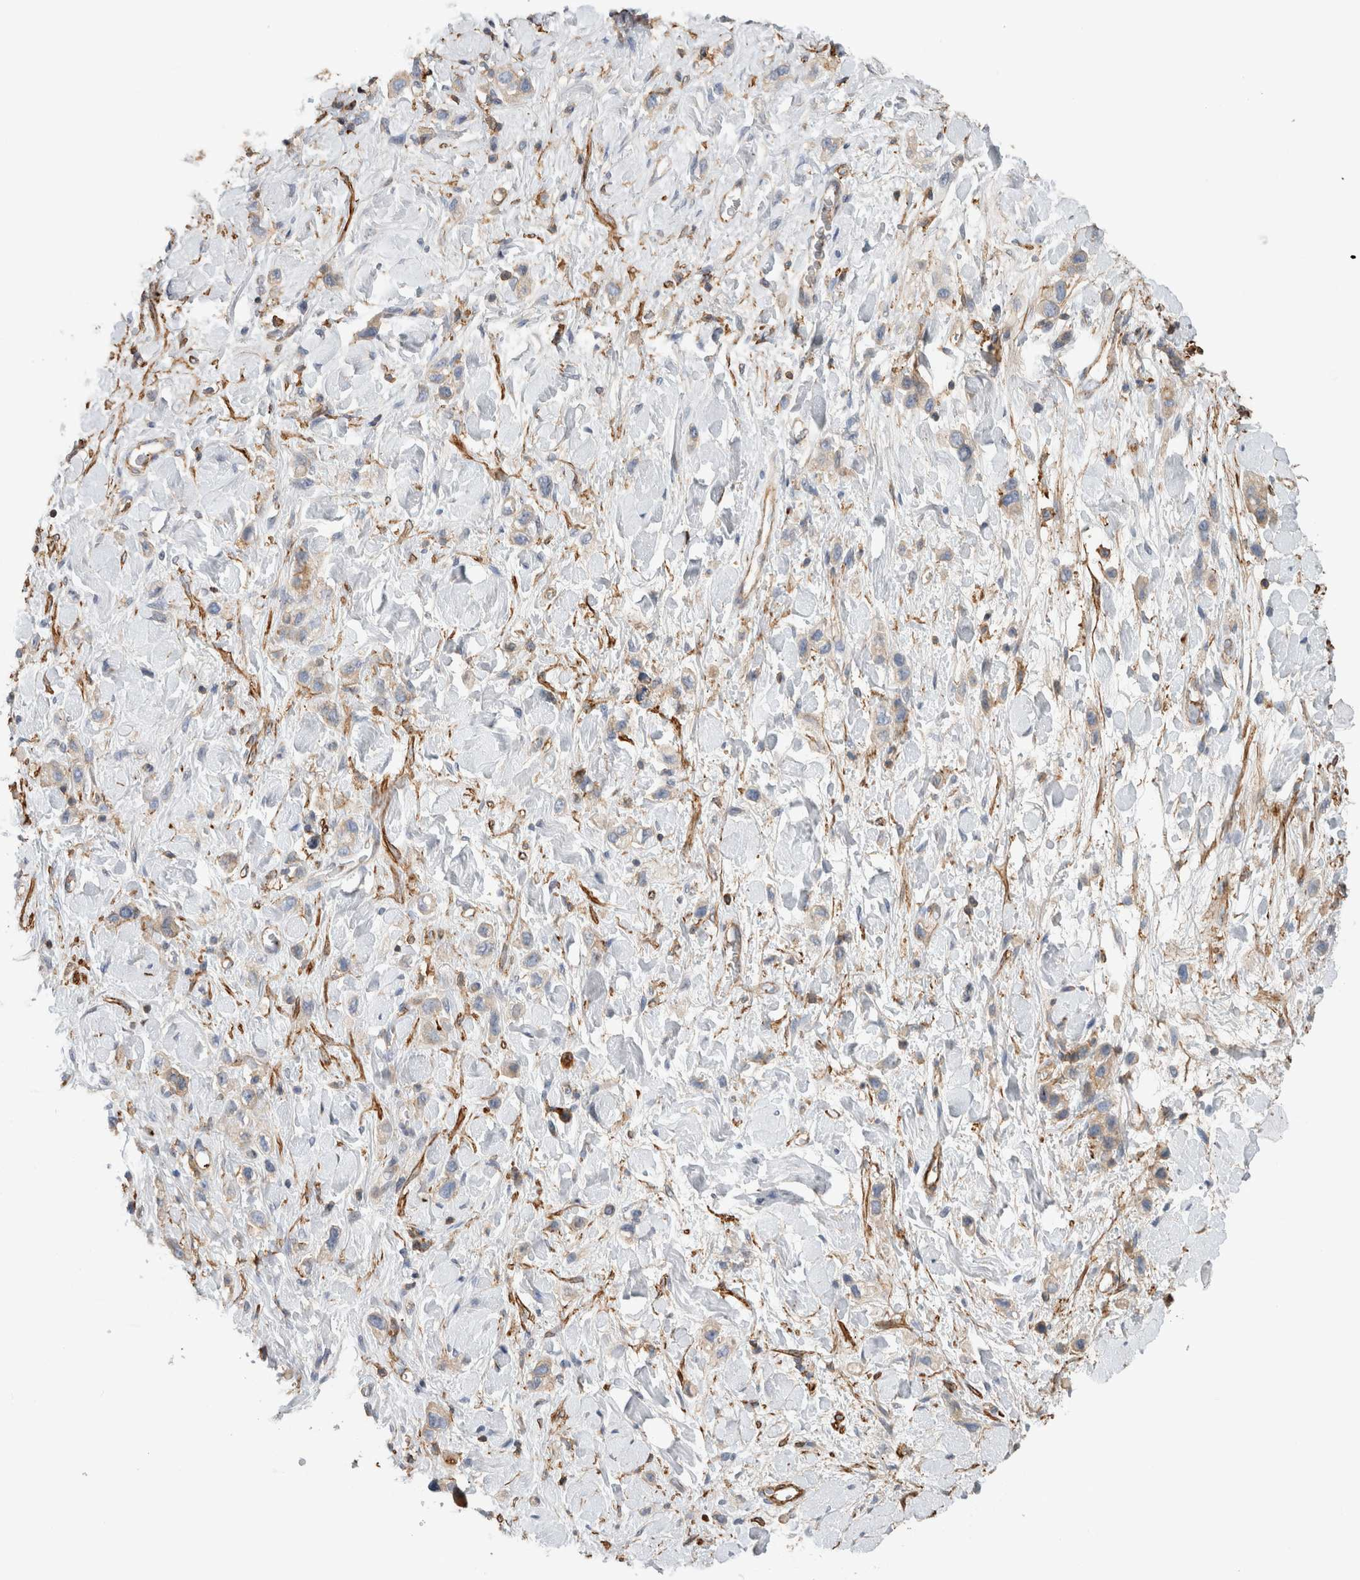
{"staining": {"intensity": "weak", "quantity": "25%-75%", "location": "cytoplasmic/membranous"}, "tissue": "stomach cancer", "cell_type": "Tumor cells", "image_type": "cancer", "snomed": [{"axis": "morphology", "description": "Adenocarcinoma, NOS"}, {"axis": "topography", "description": "Stomach"}], "caption": "High-magnification brightfield microscopy of stomach cancer stained with DAB (3,3'-diaminobenzidine) (brown) and counterstained with hematoxylin (blue). tumor cells exhibit weak cytoplasmic/membranous staining is present in about25%-75% of cells.", "gene": "GPER1", "patient": {"sex": "female", "age": 65}}